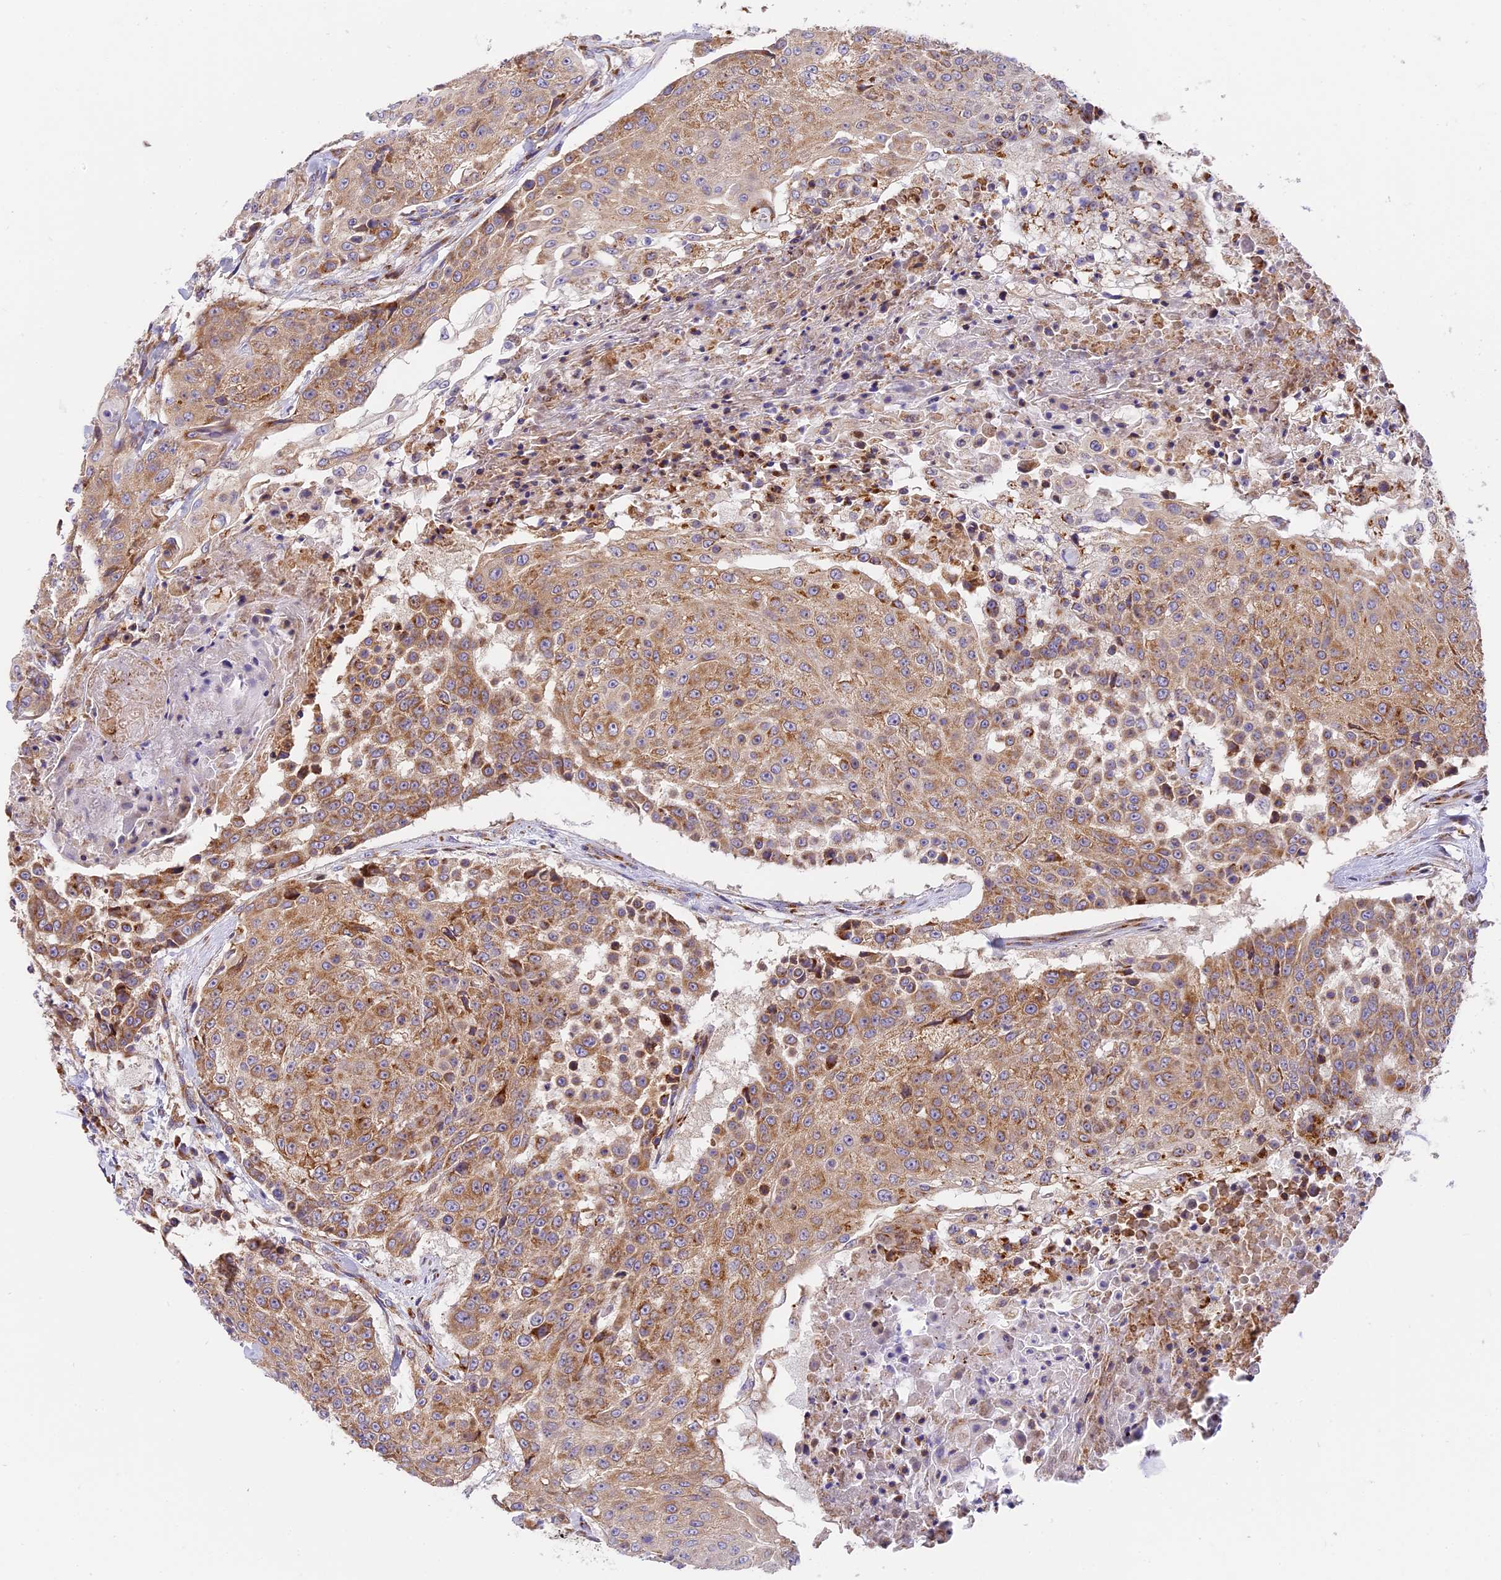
{"staining": {"intensity": "moderate", "quantity": ">75%", "location": "cytoplasmic/membranous"}, "tissue": "urothelial cancer", "cell_type": "Tumor cells", "image_type": "cancer", "snomed": [{"axis": "morphology", "description": "Urothelial carcinoma, High grade"}, {"axis": "topography", "description": "Urinary bladder"}], "caption": "IHC photomicrograph of neoplastic tissue: urothelial cancer stained using immunohistochemistry exhibits medium levels of moderate protein expression localized specifically in the cytoplasmic/membranous of tumor cells, appearing as a cytoplasmic/membranous brown color.", "gene": "MRAS", "patient": {"sex": "female", "age": 63}}